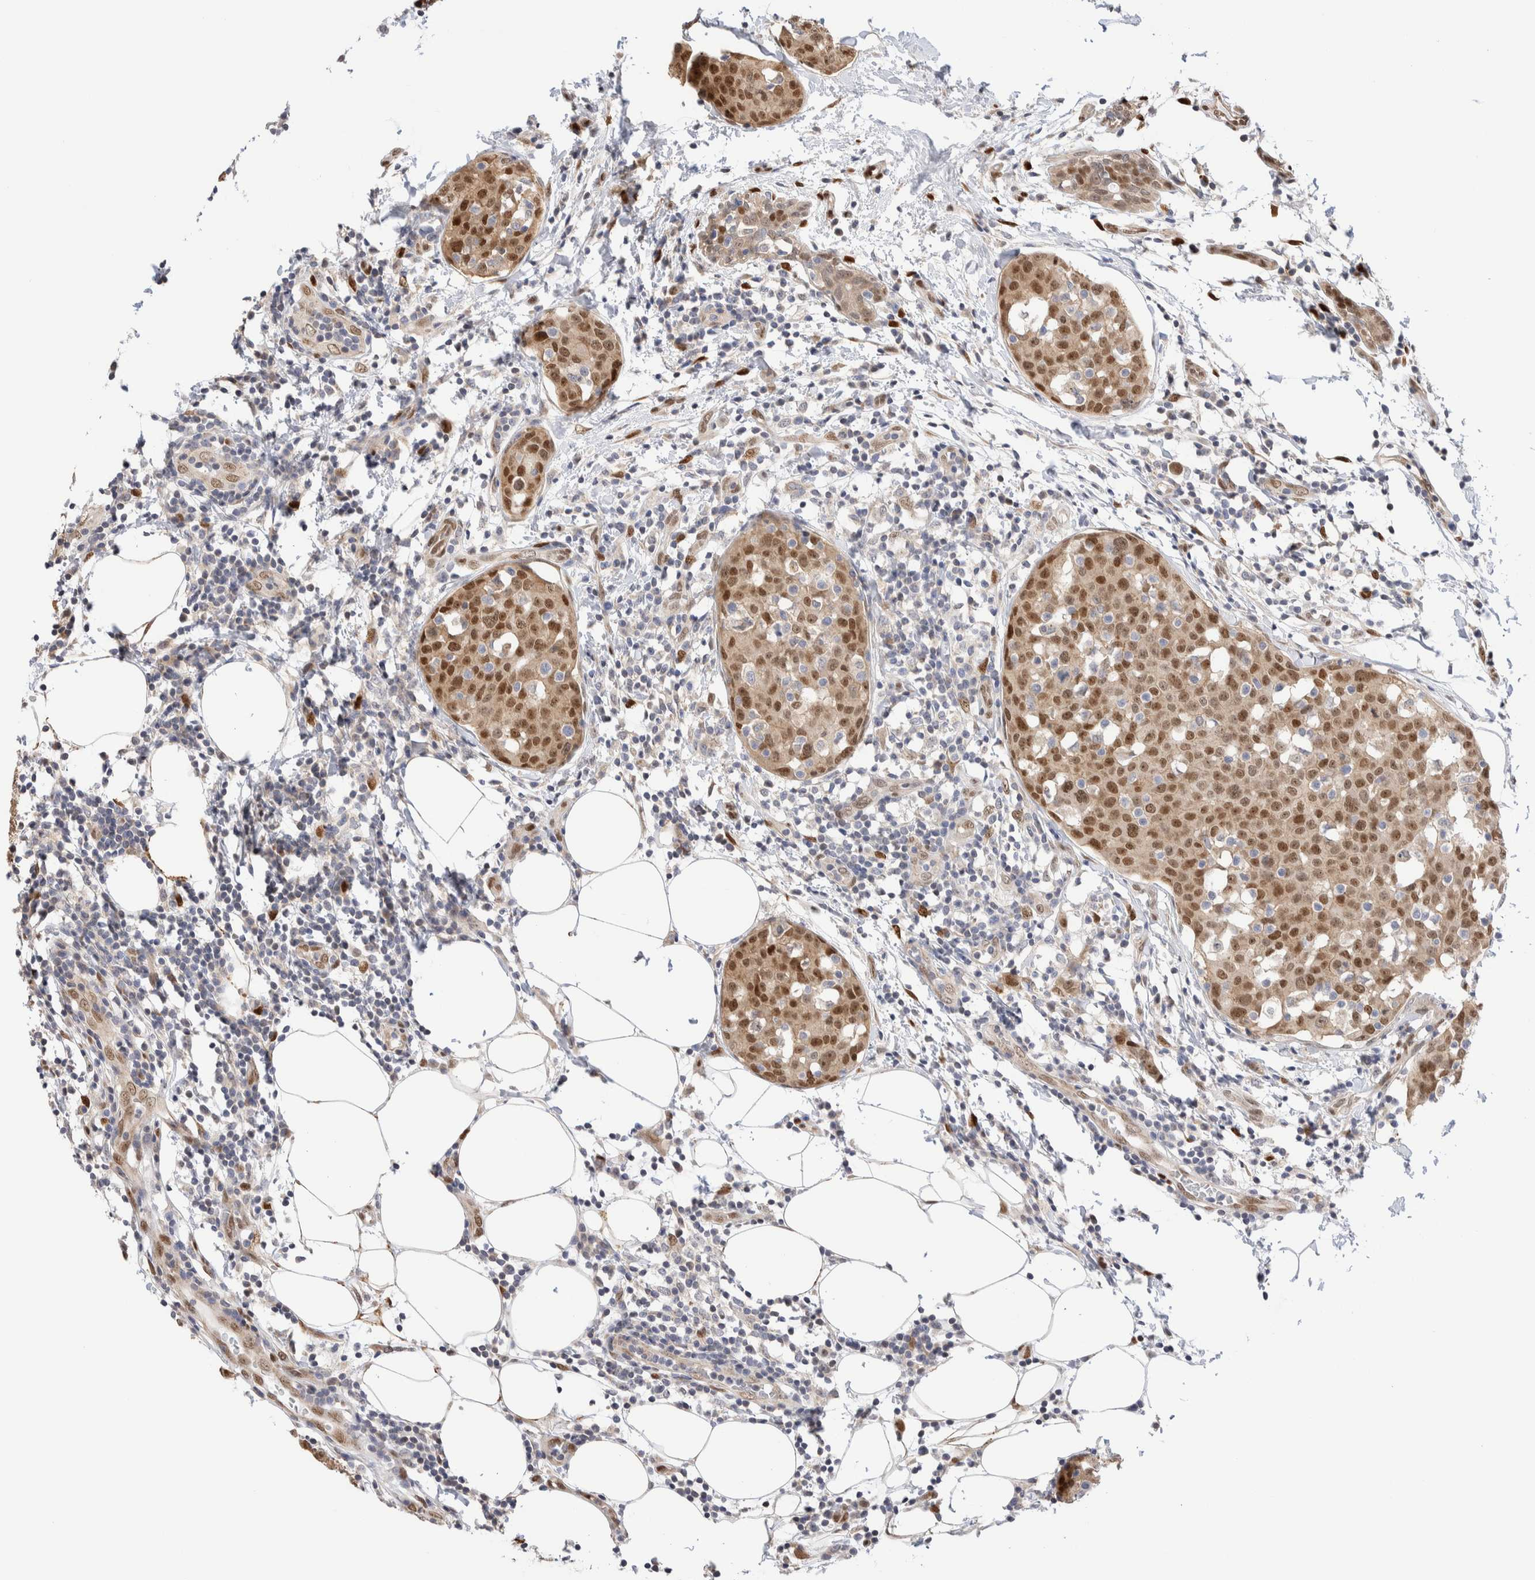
{"staining": {"intensity": "moderate", "quantity": ">75%", "location": "cytoplasmic/membranous,nuclear"}, "tissue": "breast cancer", "cell_type": "Tumor cells", "image_type": "cancer", "snomed": [{"axis": "morphology", "description": "Normal tissue, NOS"}, {"axis": "morphology", "description": "Duct carcinoma"}, {"axis": "topography", "description": "Breast"}], "caption": "Immunohistochemistry (IHC) staining of breast intraductal carcinoma, which reveals medium levels of moderate cytoplasmic/membranous and nuclear staining in about >75% of tumor cells indicating moderate cytoplasmic/membranous and nuclear protein staining. The staining was performed using DAB (3,3'-diaminobenzidine) (brown) for protein detection and nuclei were counterstained in hematoxylin (blue).", "gene": "NSMAF", "patient": {"sex": "female", "age": 37}}